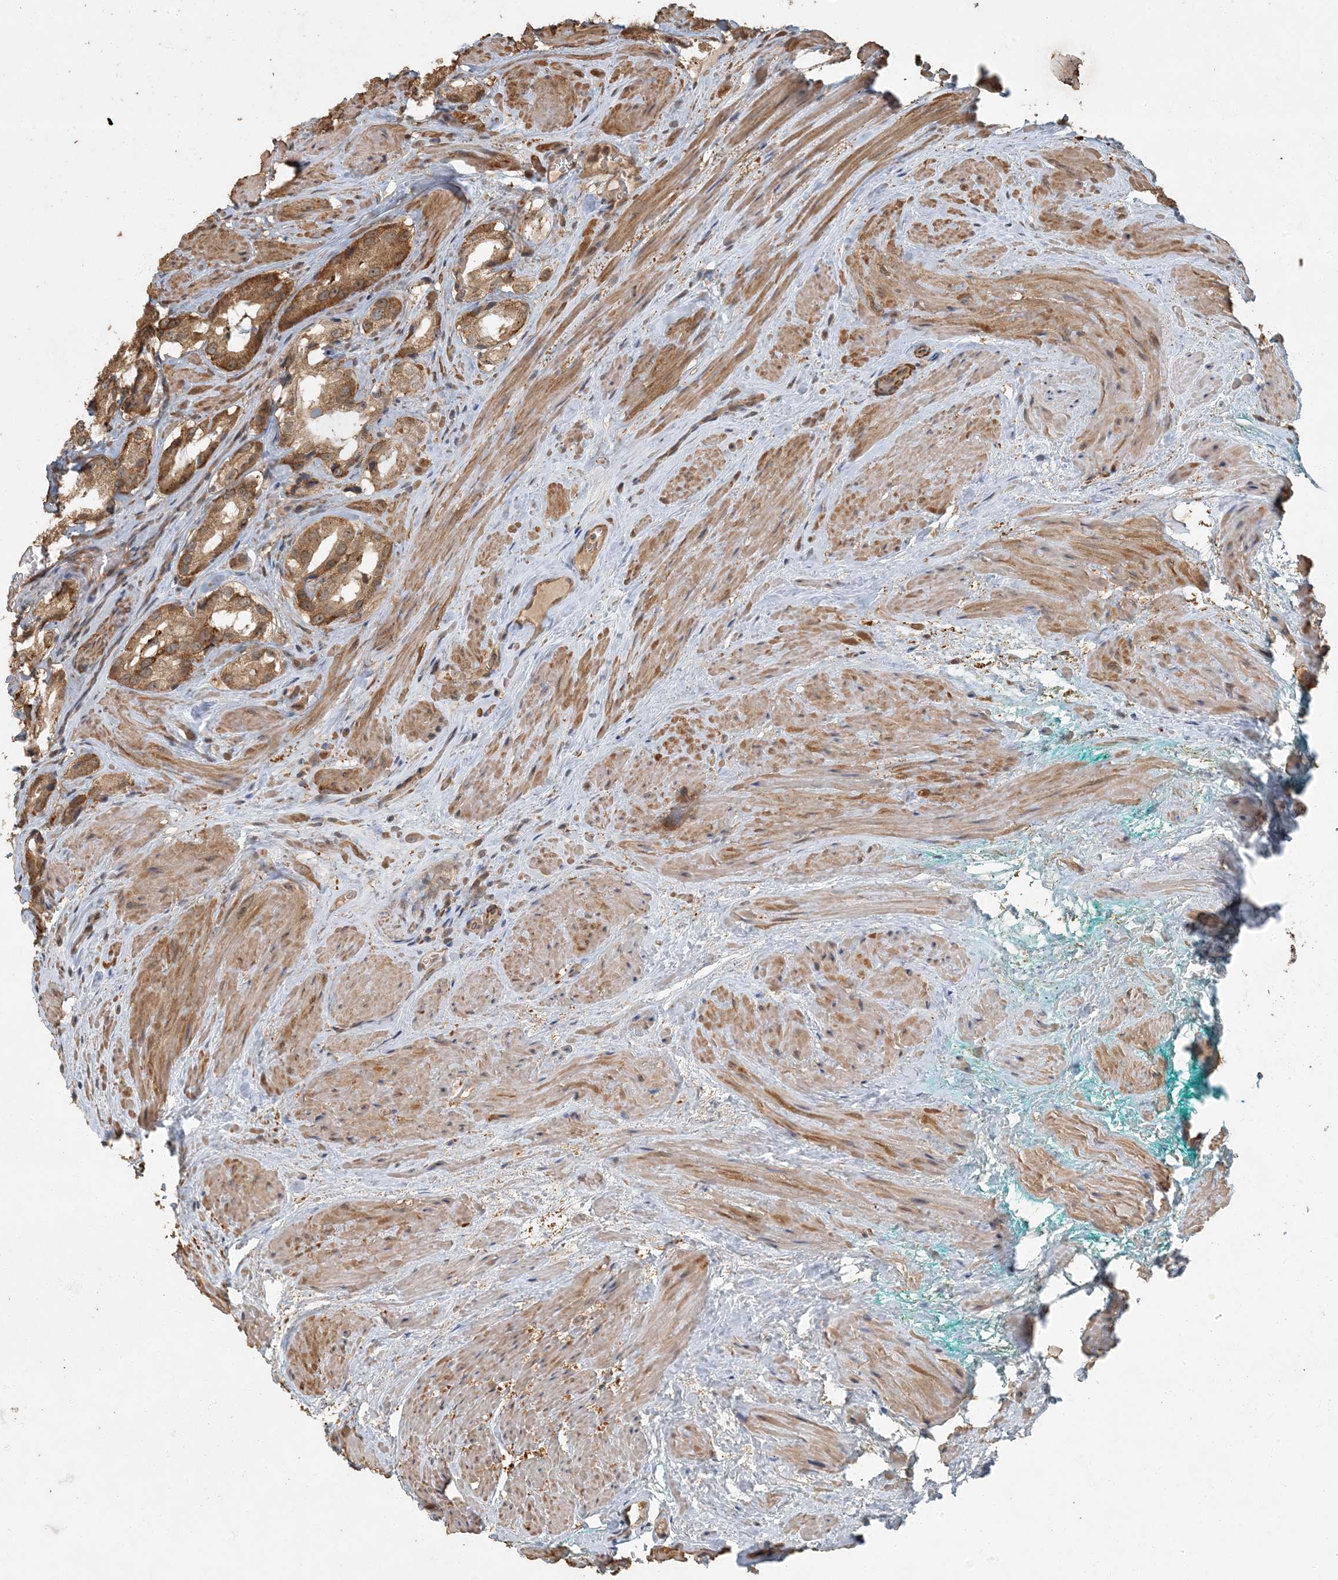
{"staining": {"intensity": "moderate", "quantity": ">75%", "location": "cytoplasmic/membranous"}, "tissue": "prostate cancer", "cell_type": "Tumor cells", "image_type": "cancer", "snomed": [{"axis": "morphology", "description": "Adenocarcinoma, Low grade"}, {"axis": "topography", "description": "Prostate"}], "caption": "Approximately >75% of tumor cells in human prostate adenocarcinoma (low-grade) display moderate cytoplasmic/membranous protein staining as visualized by brown immunohistochemical staining.", "gene": "AK9", "patient": {"sex": "male", "age": 54}}